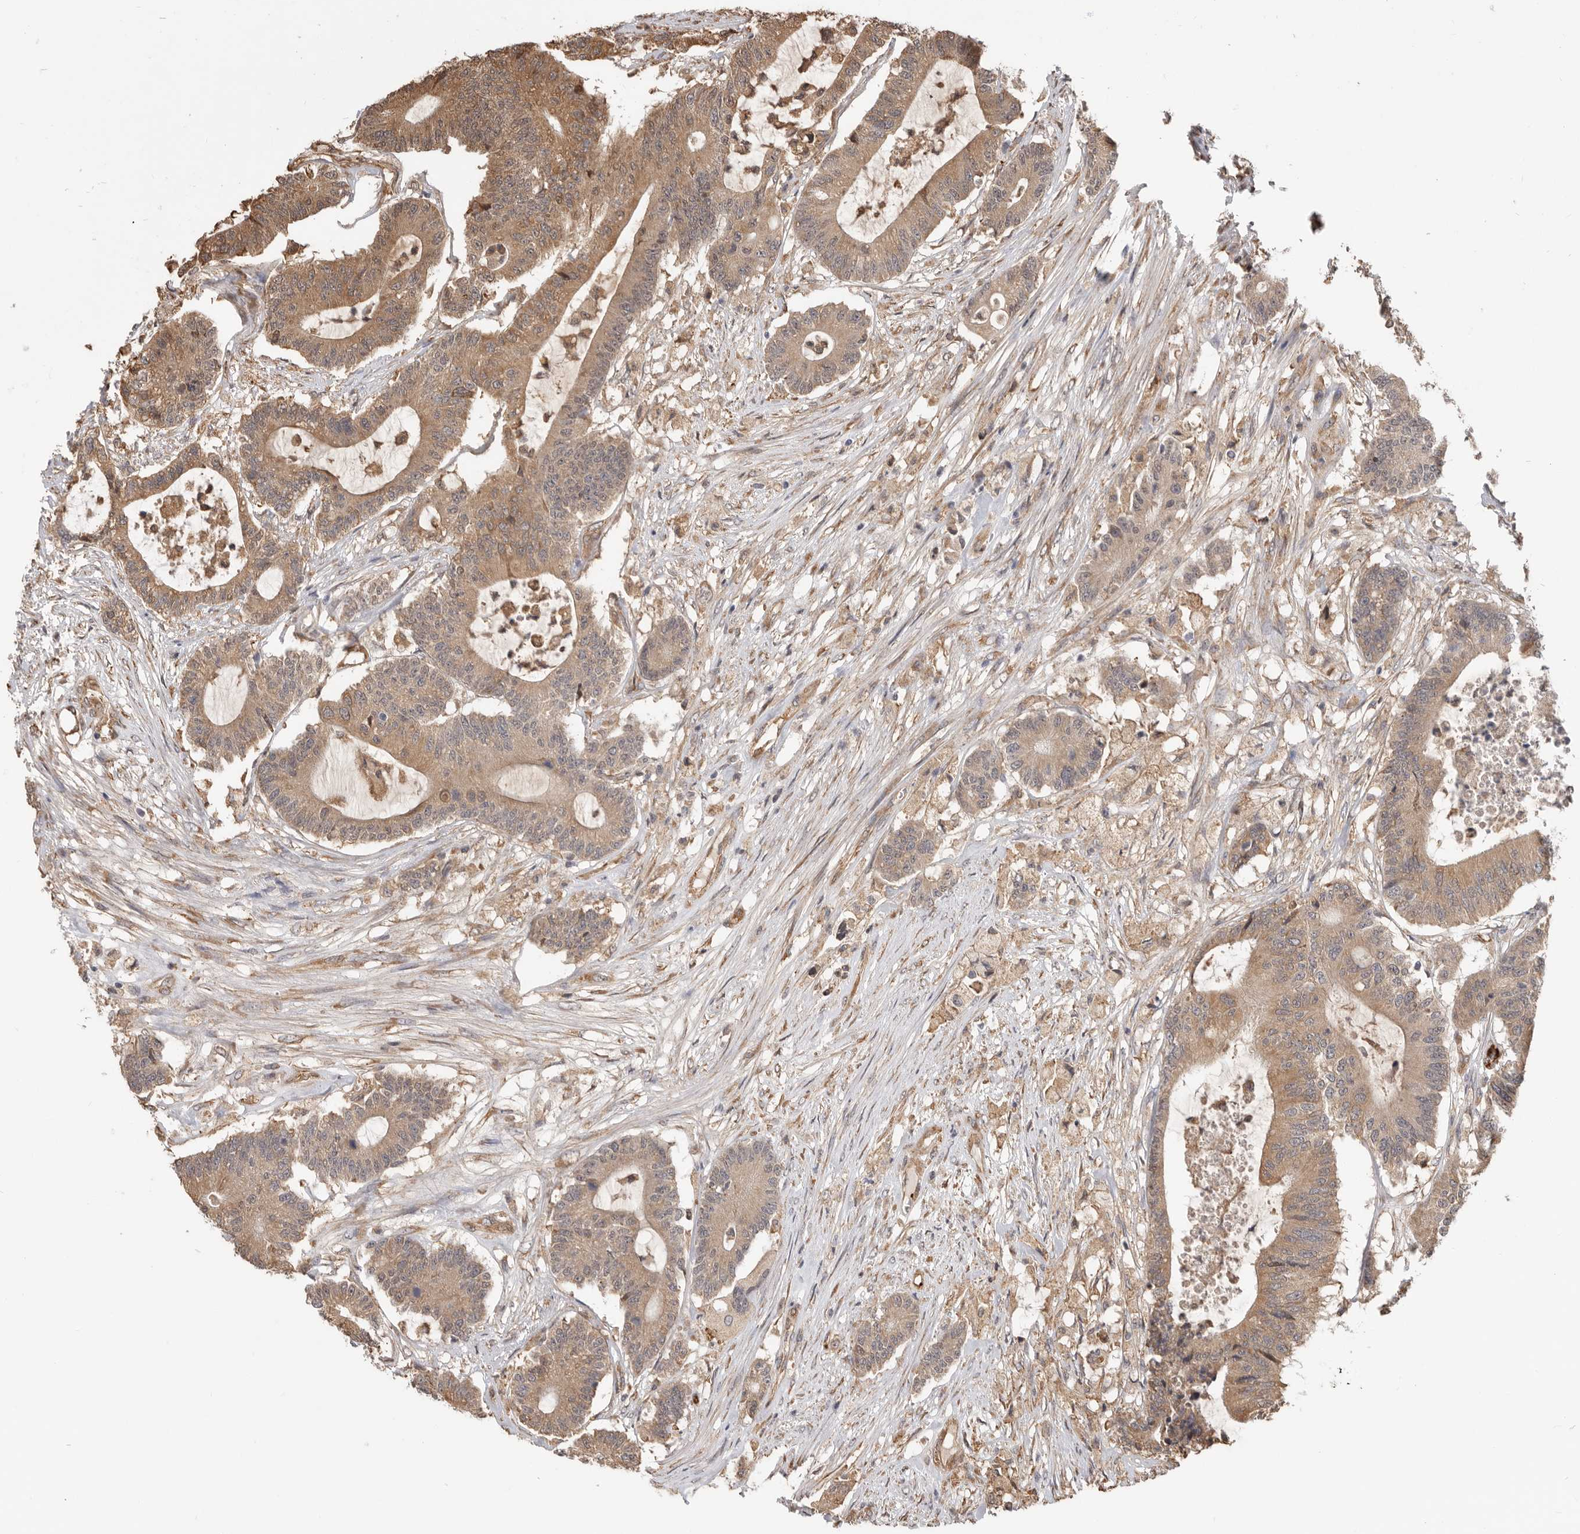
{"staining": {"intensity": "moderate", "quantity": ">75%", "location": "cytoplasmic/membranous"}, "tissue": "colorectal cancer", "cell_type": "Tumor cells", "image_type": "cancer", "snomed": [{"axis": "morphology", "description": "Adenocarcinoma, NOS"}, {"axis": "topography", "description": "Colon"}], "caption": "Moderate cytoplasmic/membranous protein positivity is identified in approximately >75% of tumor cells in colorectal cancer.", "gene": "CDC42BPB", "patient": {"sex": "female", "age": 84}}